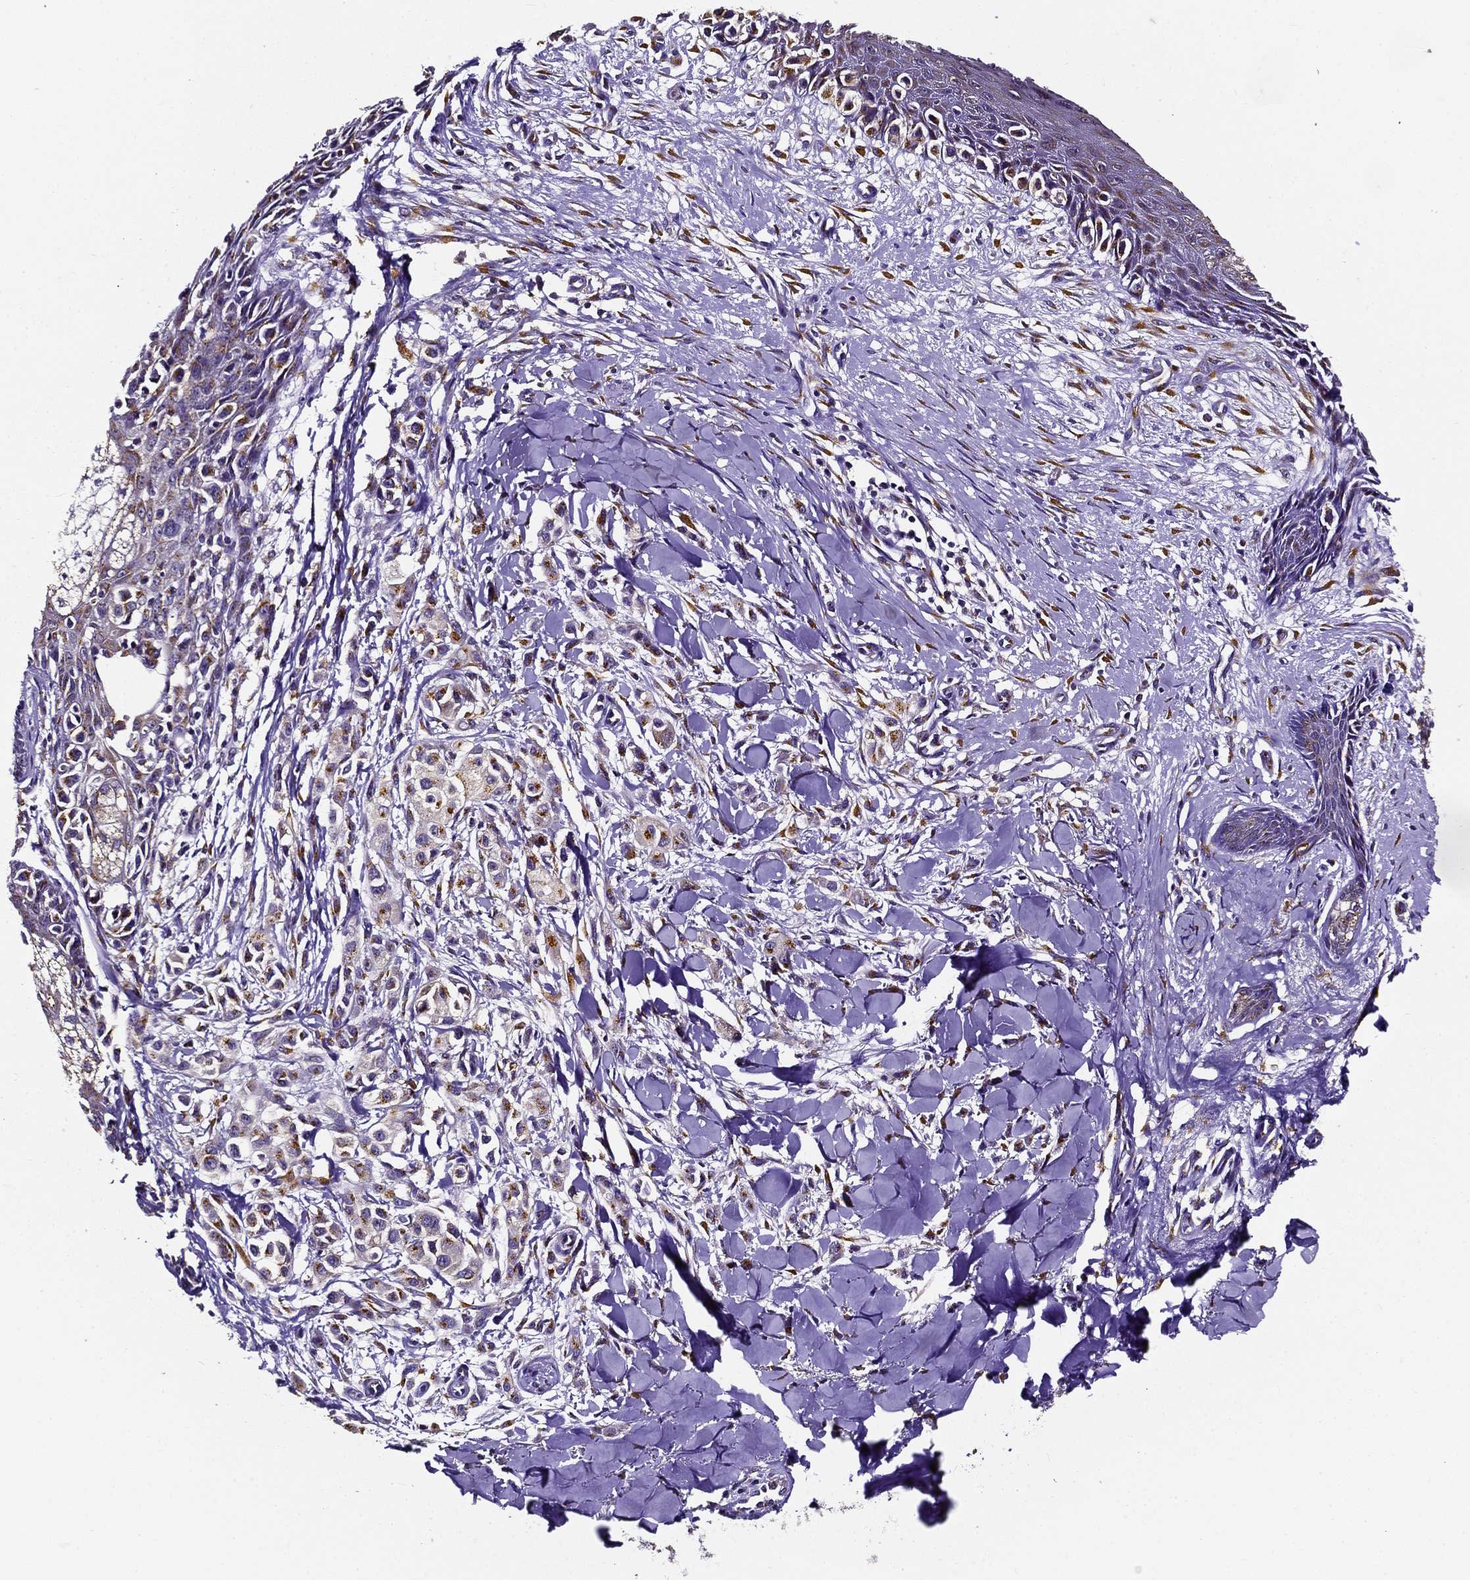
{"staining": {"intensity": "moderate", "quantity": ">75%", "location": "cytoplasmic/membranous"}, "tissue": "melanoma", "cell_type": "Tumor cells", "image_type": "cancer", "snomed": [{"axis": "morphology", "description": "Malignant melanoma, NOS"}, {"axis": "topography", "description": "Skin"}], "caption": "This image shows immunohistochemistry staining of human malignant melanoma, with medium moderate cytoplasmic/membranous expression in about >75% of tumor cells.", "gene": "TICAM1", "patient": {"sex": "male", "age": 57}}